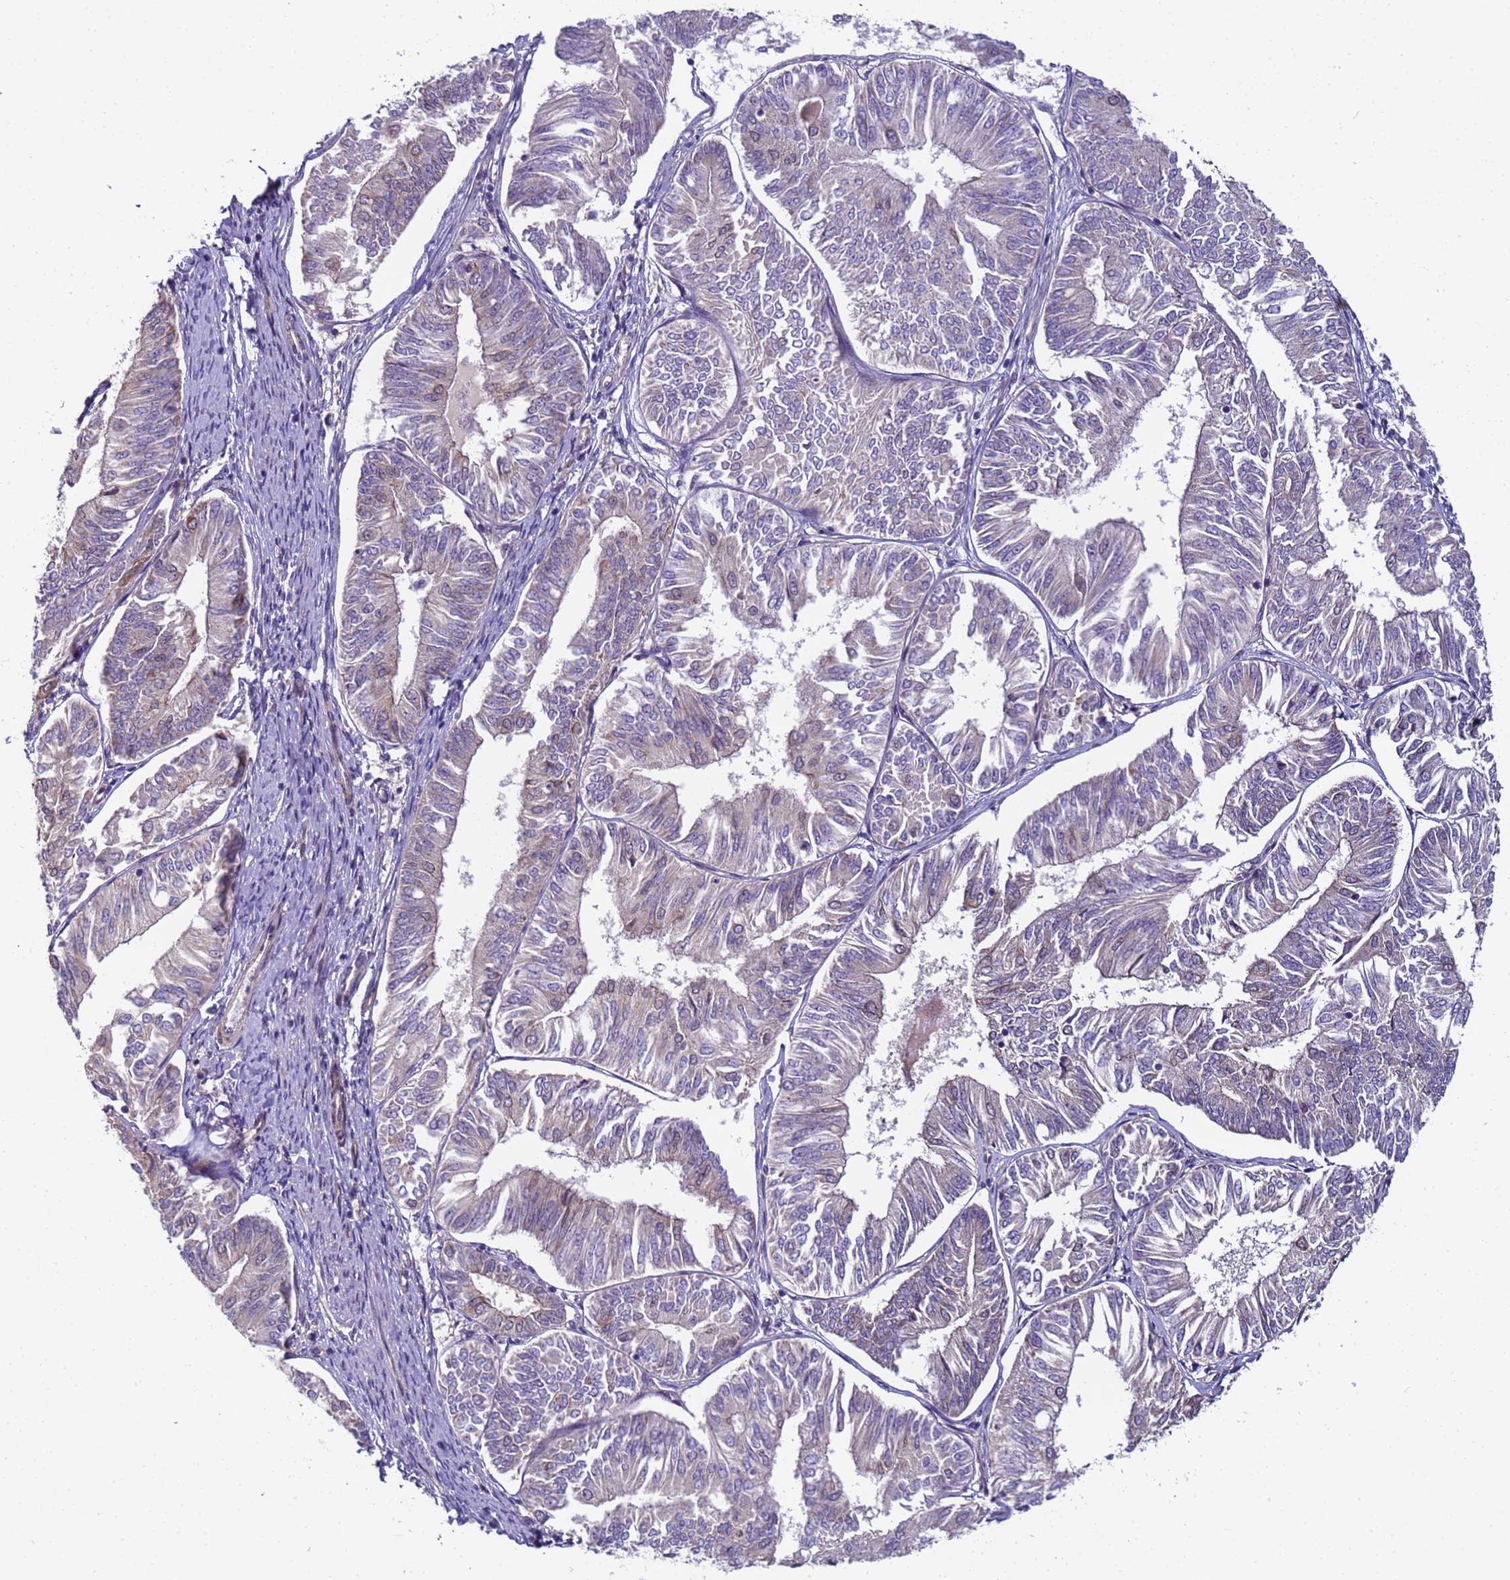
{"staining": {"intensity": "negative", "quantity": "none", "location": "none"}, "tissue": "endometrial cancer", "cell_type": "Tumor cells", "image_type": "cancer", "snomed": [{"axis": "morphology", "description": "Adenocarcinoma, NOS"}, {"axis": "topography", "description": "Endometrium"}], "caption": "IHC histopathology image of adenocarcinoma (endometrial) stained for a protein (brown), which displays no positivity in tumor cells. (DAB immunohistochemistry (IHC), high magnification).", "gene": "RAPGEF3", "patient": {"sex": "female", "age": 58}}